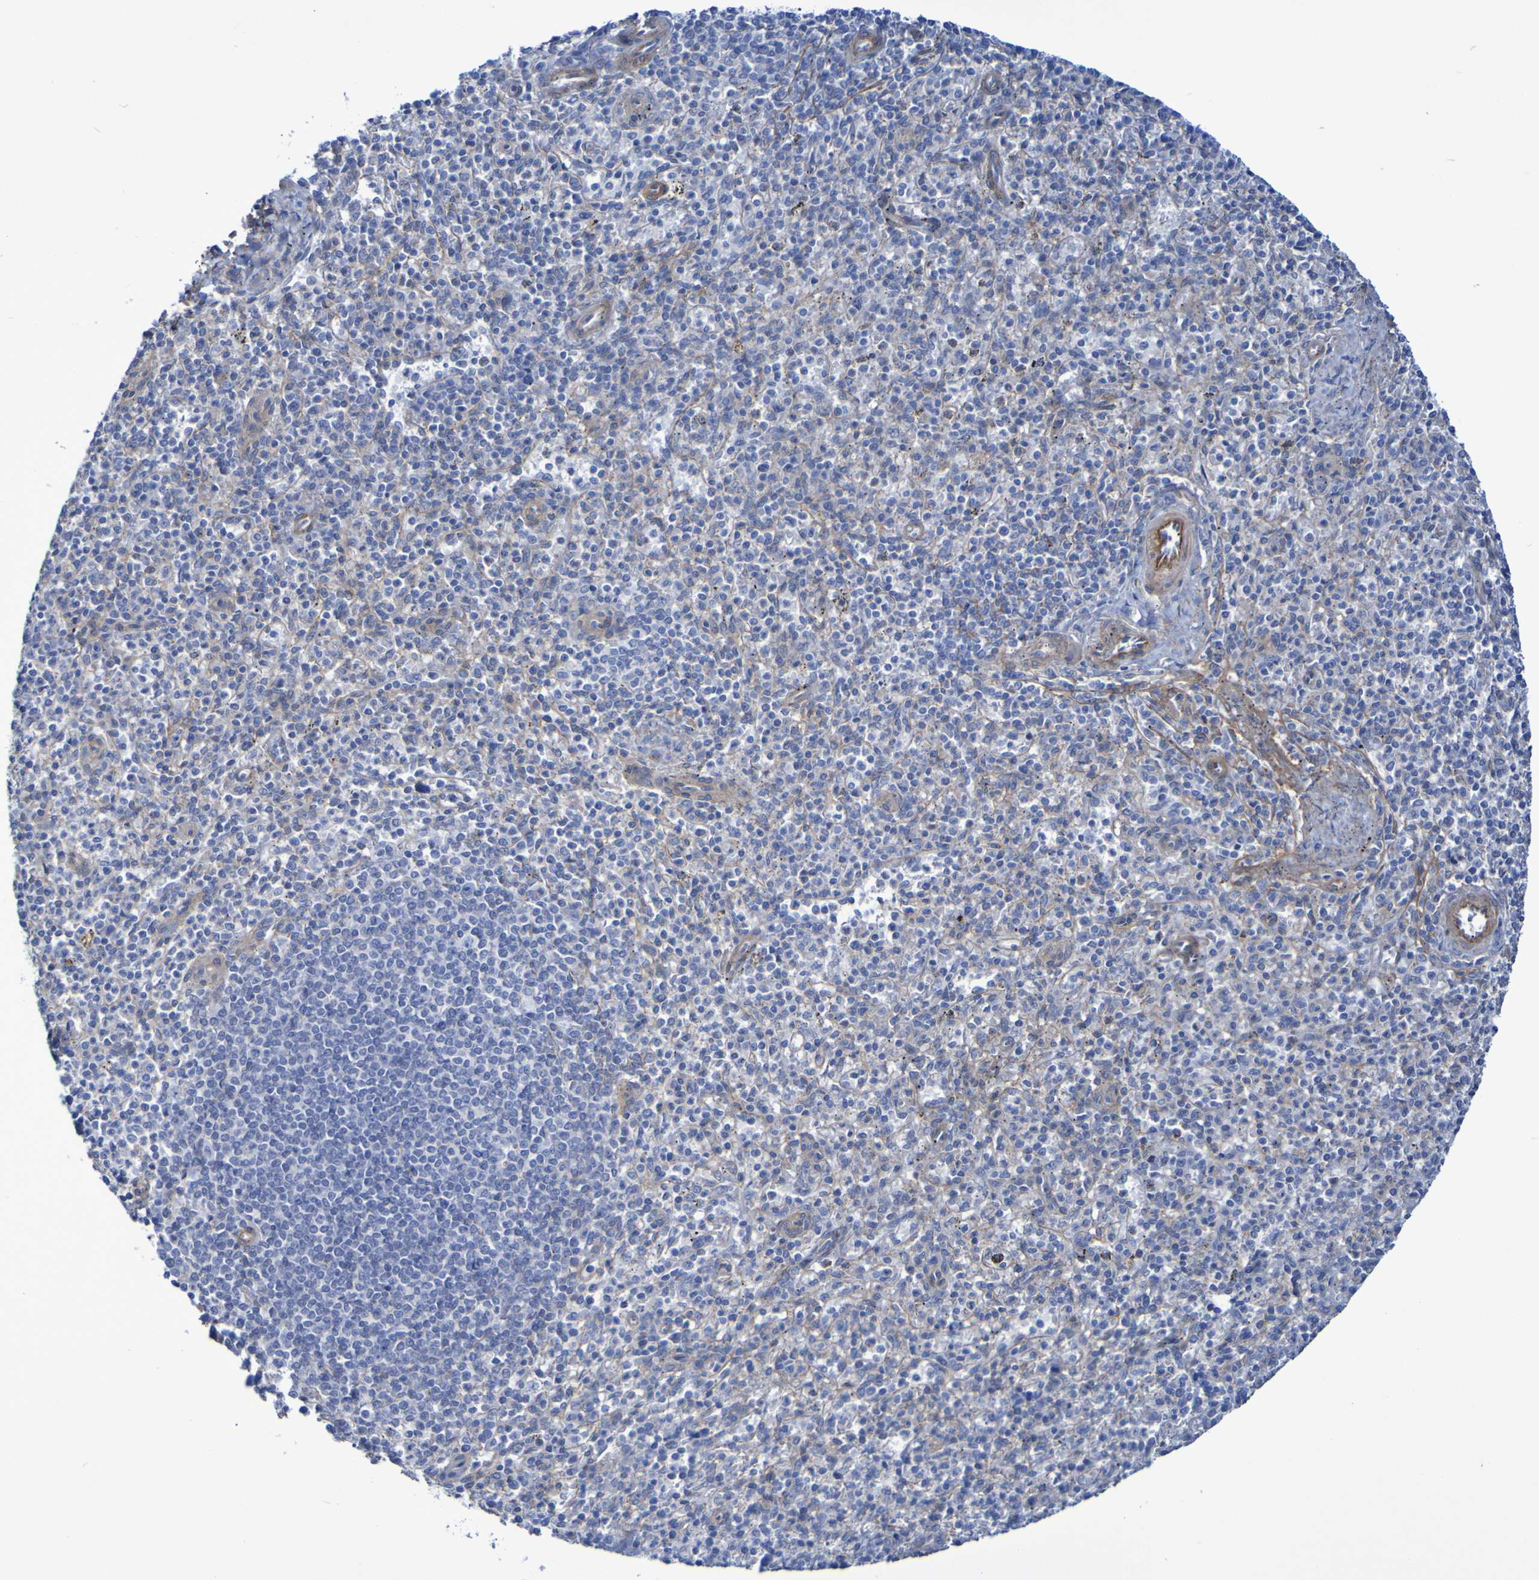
{"staining": {"intensity": "negative", "quantity": "none", "location": "none"}, "tissue": "spleen", "cell_type": "Cells in red pulp", "image_type": "normal", "snomed": [{"axis": "morphology", "description": "Normal tissue, NOS"}, {"axis": "topography", "description": "Spleen"}], "caption": "The image exhibits no staining of cells in red pulp in normal spleen.", "gene": "LPP", "patient": {"sex": "male", "age": 72}}